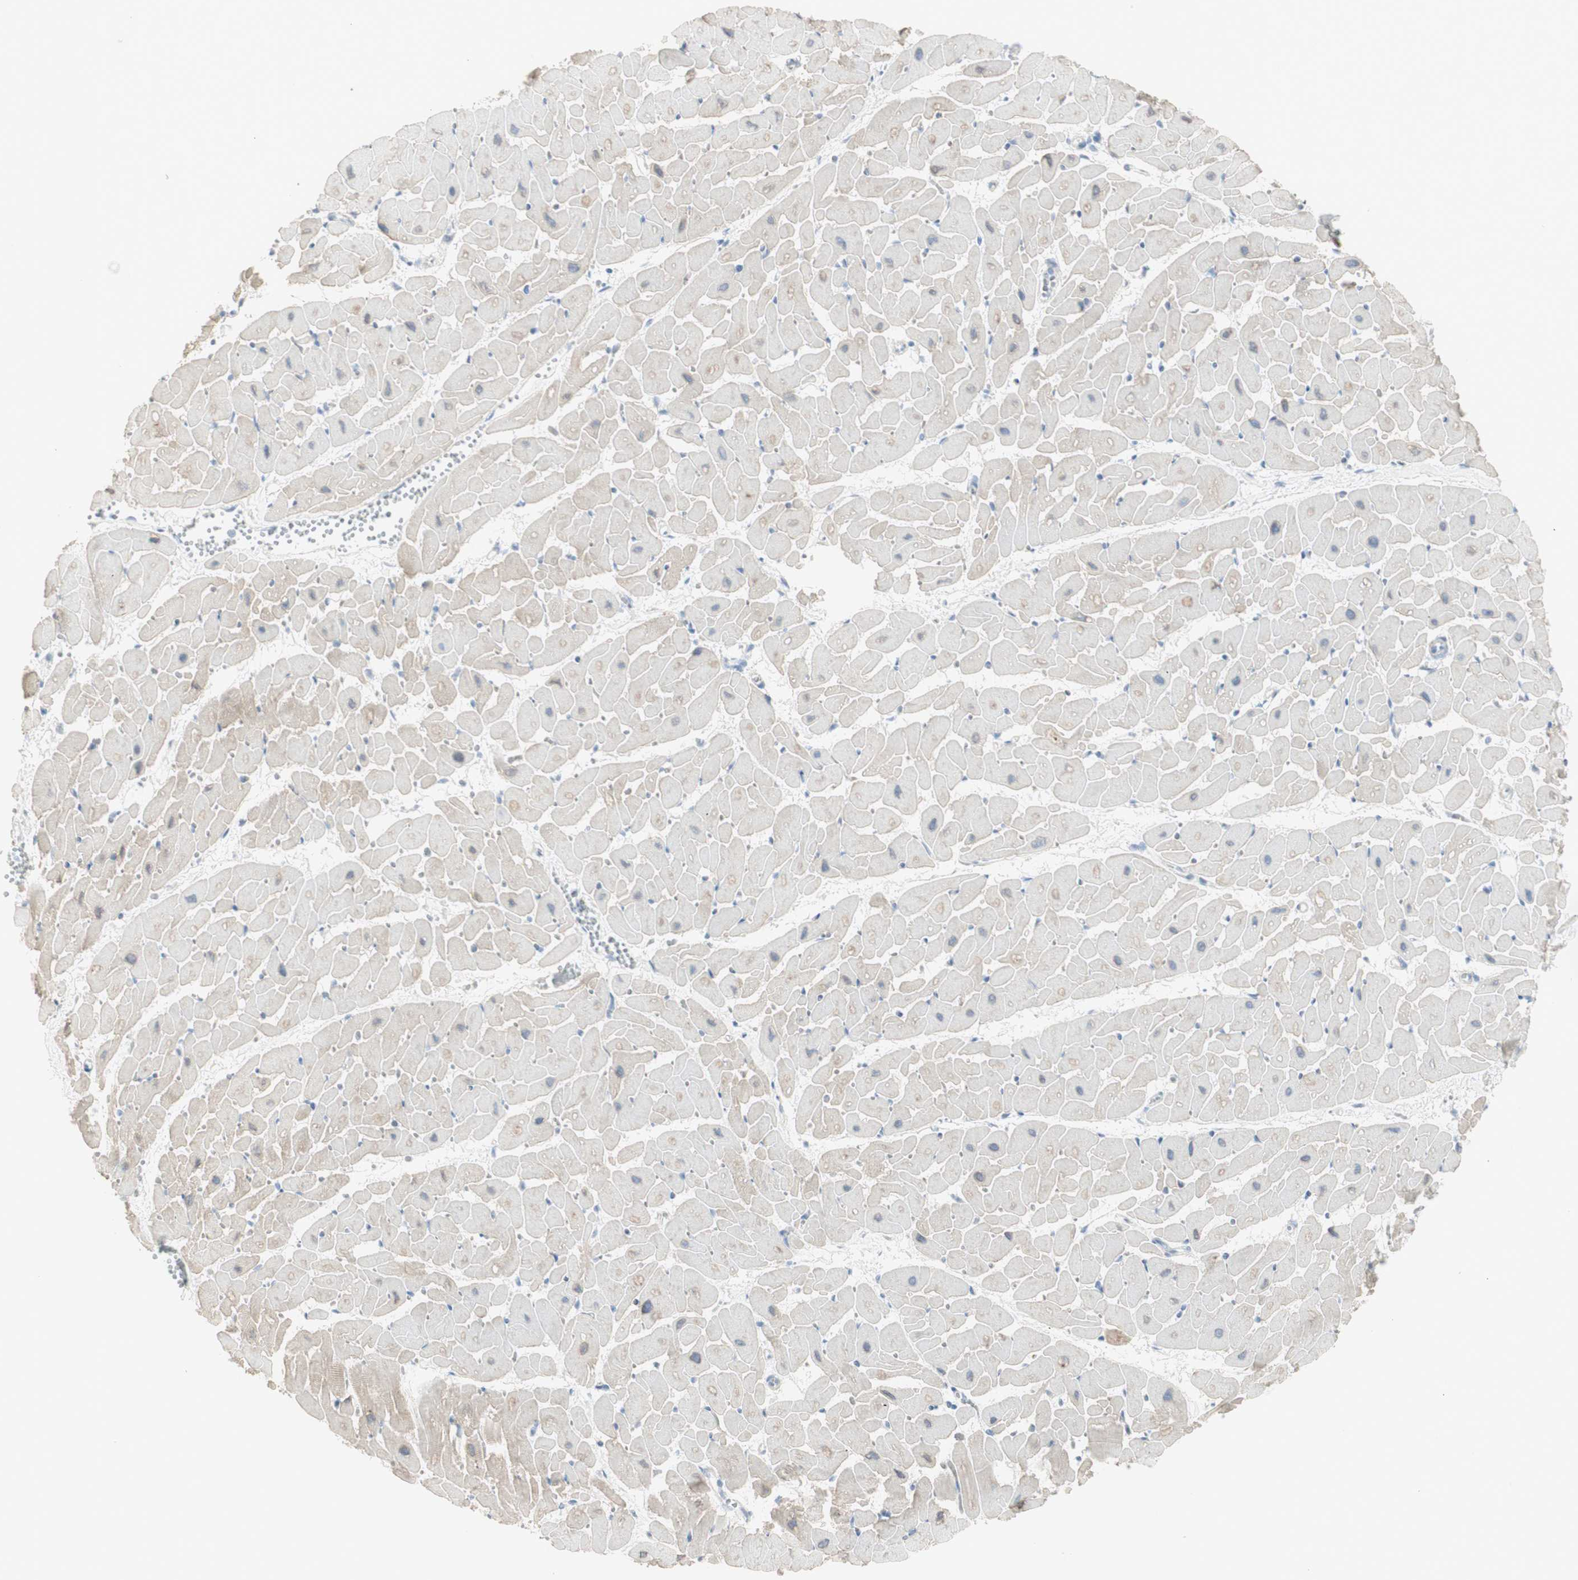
{"staining": {"intensity": "moderate", "quantity": "<25%", "location": "cytoplasmic/membranous"}, "tissue": "heart muscle", "cell_type": "Cardiomyocytes", "image_type": "normal", "snomed": [{"axis": "morphology", "description": "Normal tissue, NOS"}, {"axis": "topography", "description": "Heart"}], "caption": "Protein expression analysis of normal heart muscle displays moderate cytoplasmic/membranous expression in about <25% of cardiomyocytes. (DAB (3,3'-diaminobenzidine) IHC with brightfield microscopy, high magnification).", "gene": "CDHR5", "patient": {"sex": "female", "age": 19}}